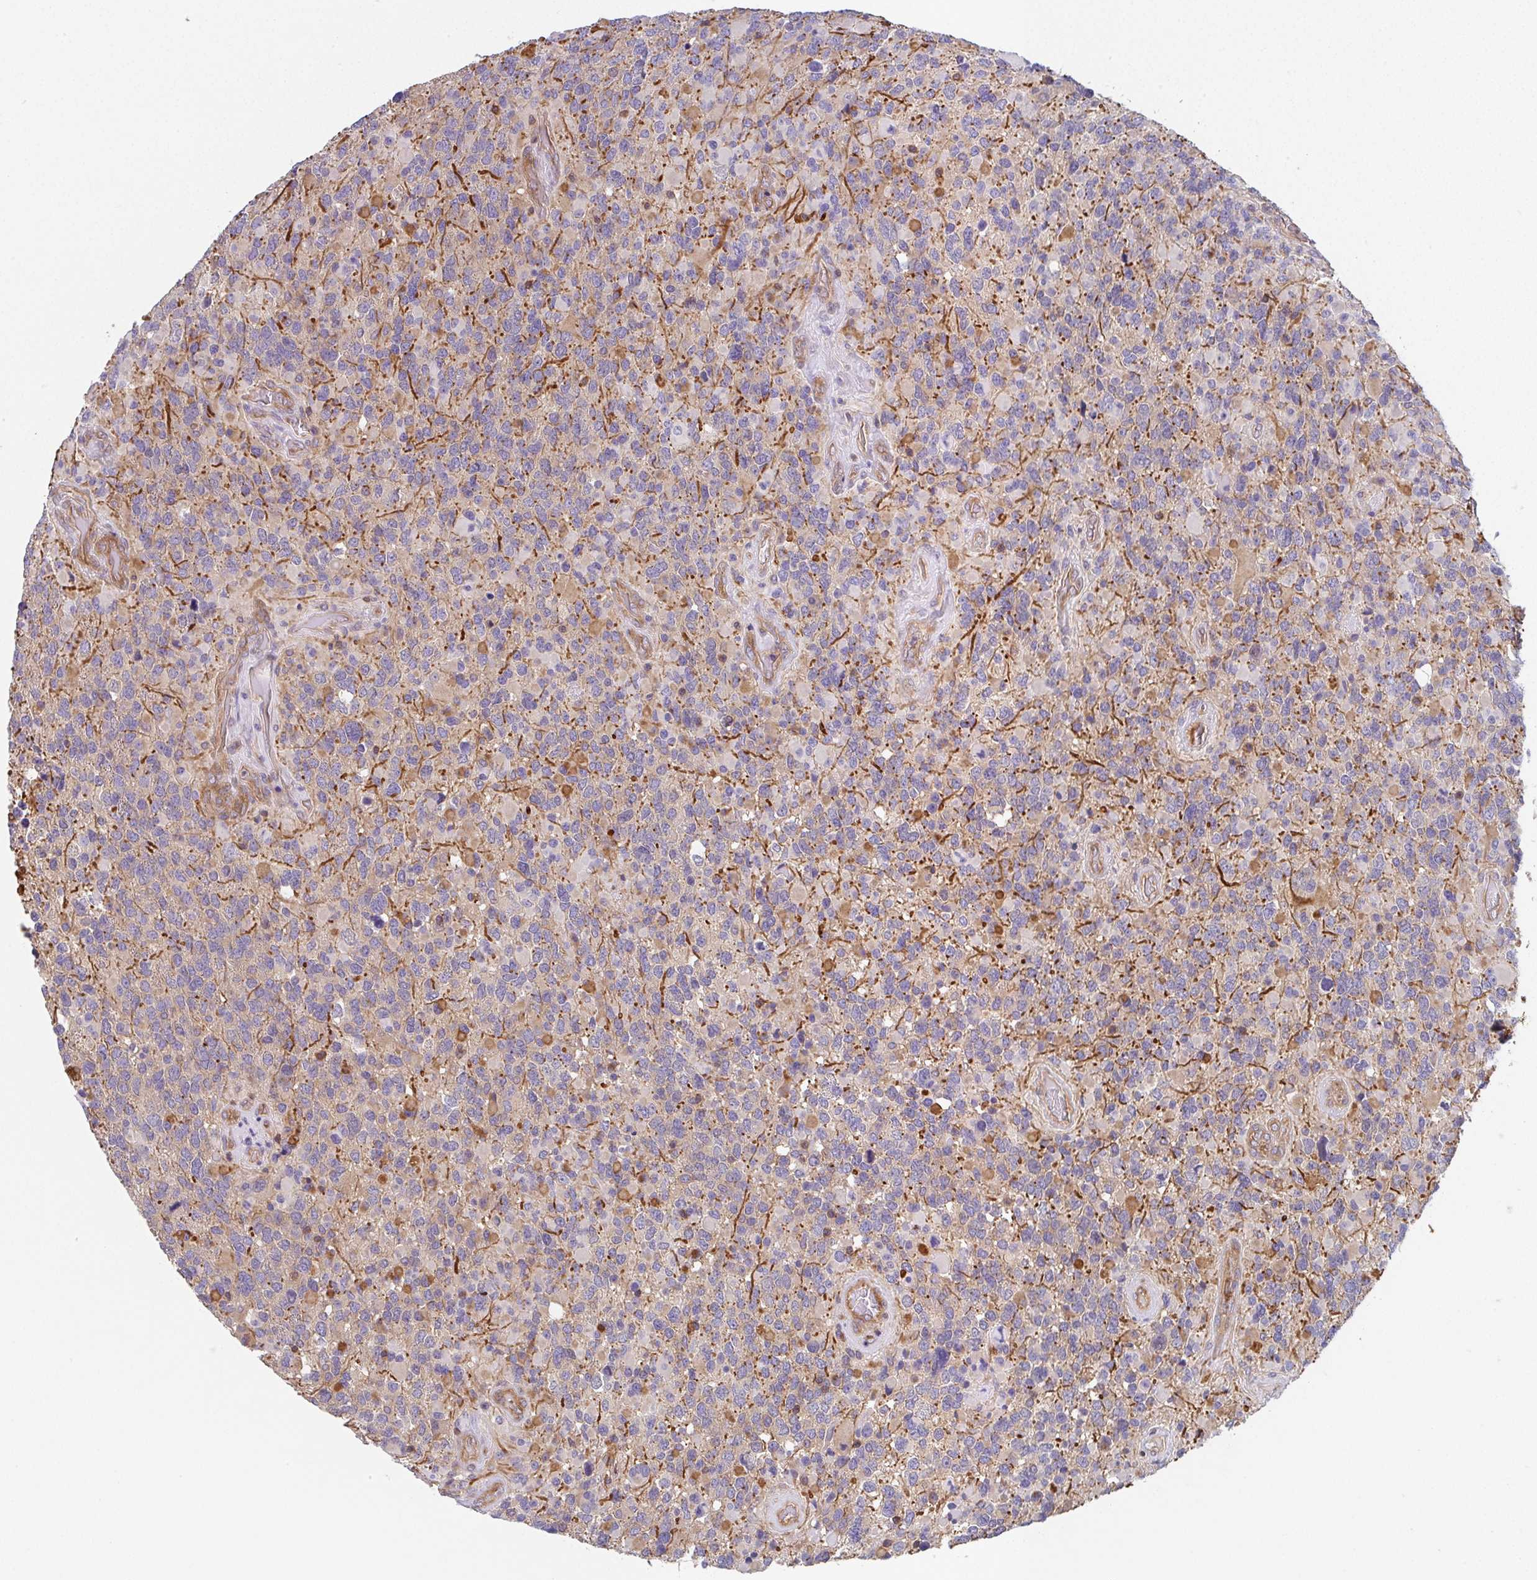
{"staining": {"intensity": "moderate", "quantity": "<25%", "location": "cytoplasmic/membranous"}, "tissue": "glioma", "cell_type": "Tumor cells", "image_type": "cancer", "snomed": [{"axis": "morphology", "description": "Glioma, malignant, High grade"}, {"axis": "topography", "description": "Brain"}], "caption": "Immunohistochemistry image of neoplastic tissue: malignant high-grade glioma stained using IHC displays low levels of moderate protein expression localized specifically in the cytoplasmic/membranous of tumor cells, appearing as a cytoplasmic/membranous brown color.", "gene": "TMEM229A", "patient": {"sex": "female", "age": 40}}